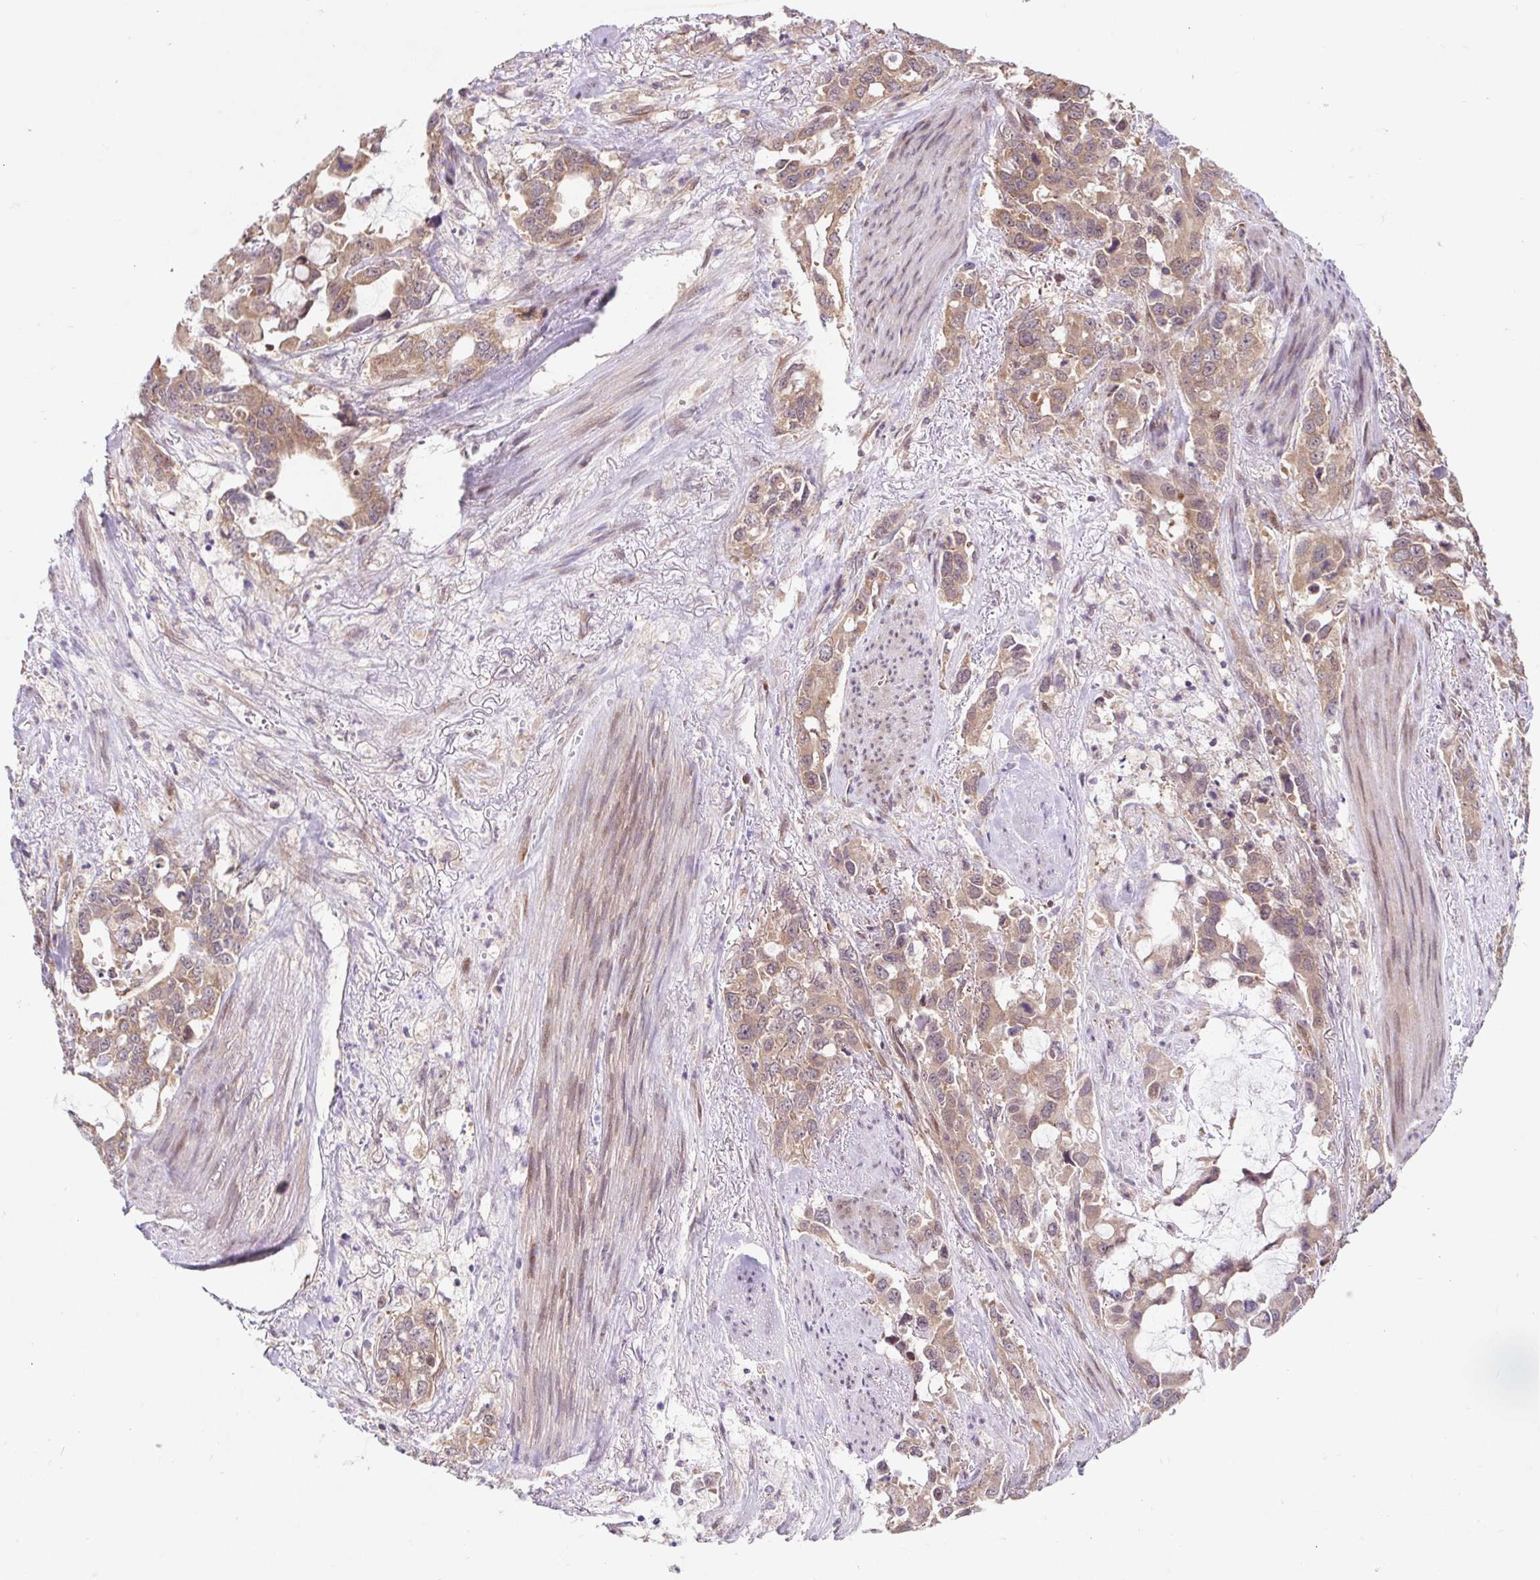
{"staining": {"intensity": "moderate", "quantity": ">75%", "location": "cytoplasmic/membranous,nuclear"}, "tissue": "stomach cancer", "cell_type": "Tumor cells", "image_type": "cancer", "snomed": [{"axis": "morphology", "description": "Adenocarcinoma, NOS"}, {"axis": "topography", "description": "Stomach, upper"}], "caption": "Human stomach adenocarcinoma stained with a protein marker displays moderate staining in tumor cells.", "gene": "HFE", "patient": {"sex": "male", "age": 85}}